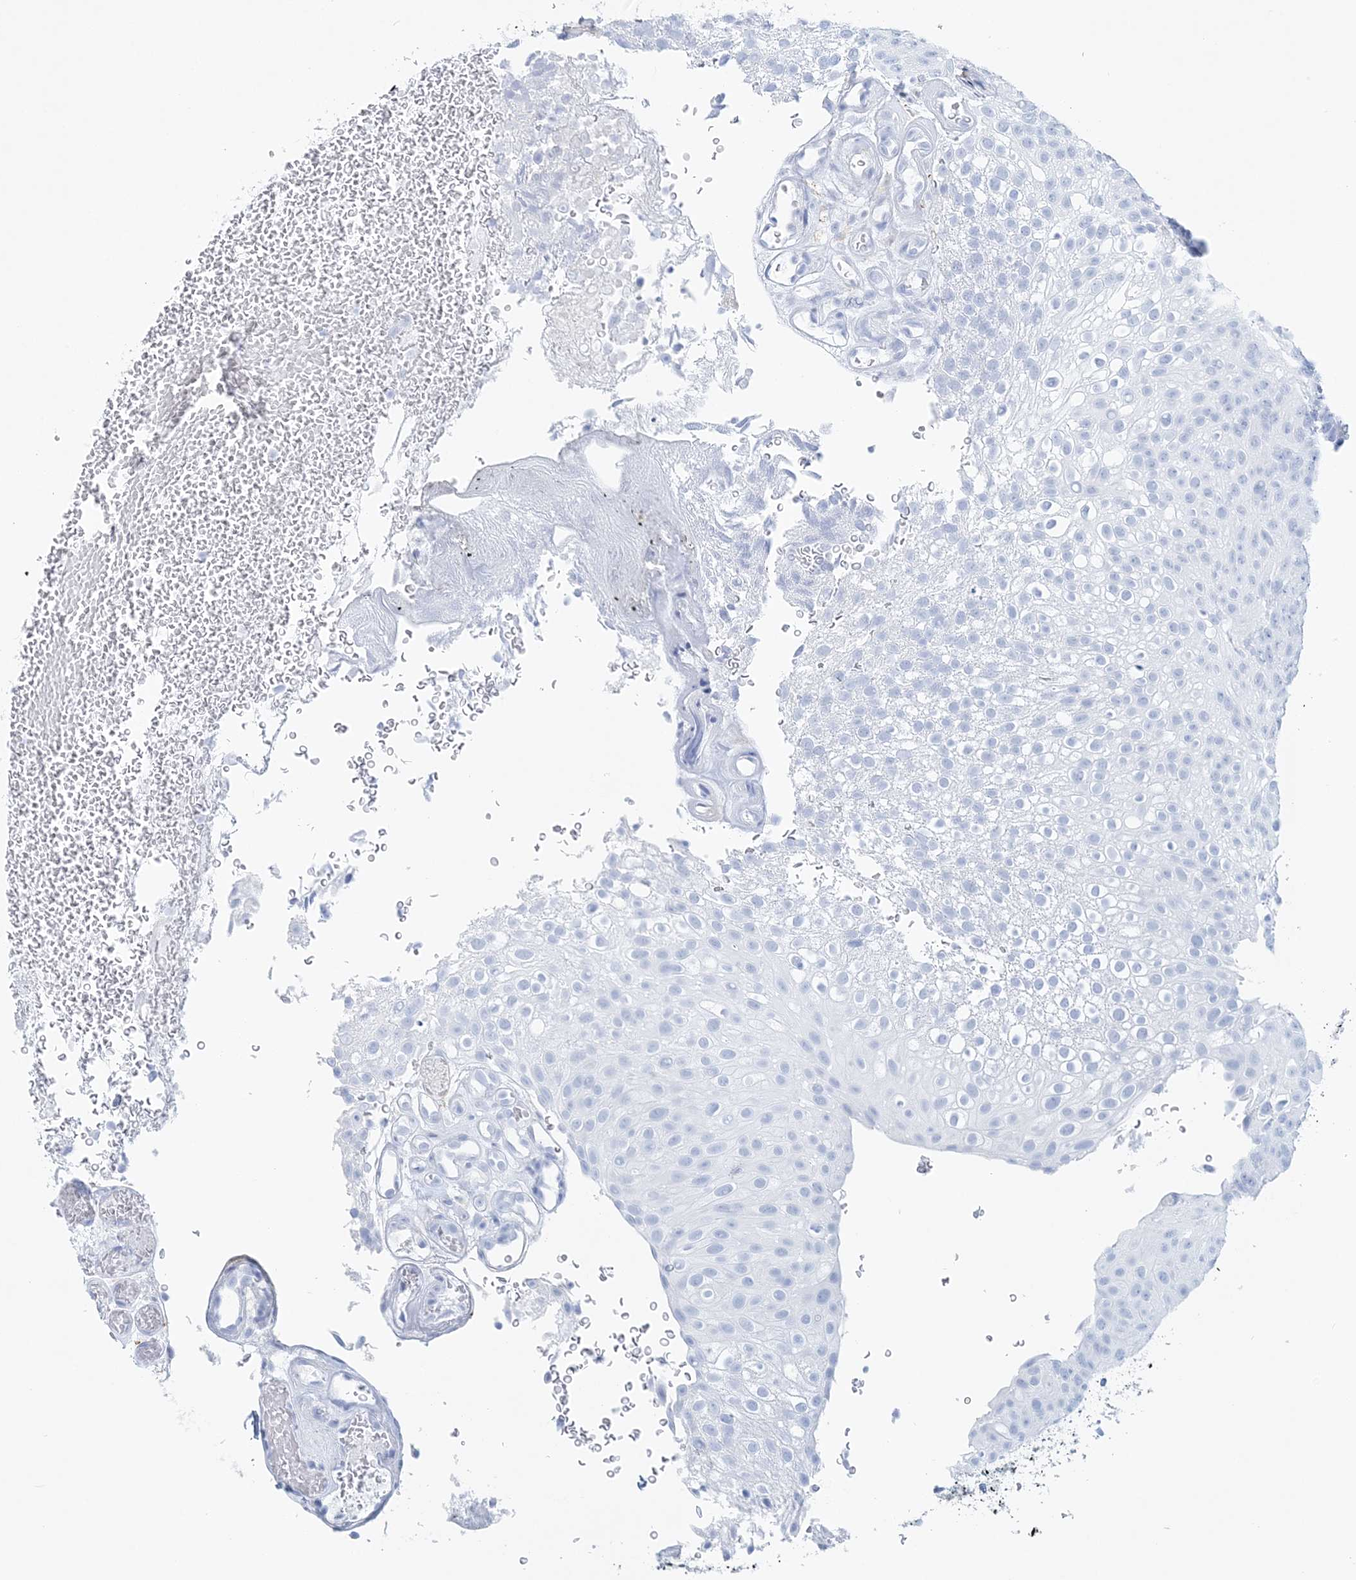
{"staining": {"intensity": "negative", "quantity": "none", "location": "none"}, "tissue": "urothelial cancer", "cell_type": "Tumor cells", "image_type": "cancer", "snomed": [{"axis": "morphology", "description": "Urothelial carcinoma, Low grade"}, {"axis": "topography", "description": "Urinary bladder"}], "caption": "Tumor cells show no significant positivity in low-grade urothelial carcinoma.", "gene": "NKX6-1", "patient": {"sex": "male", "age": 78}}